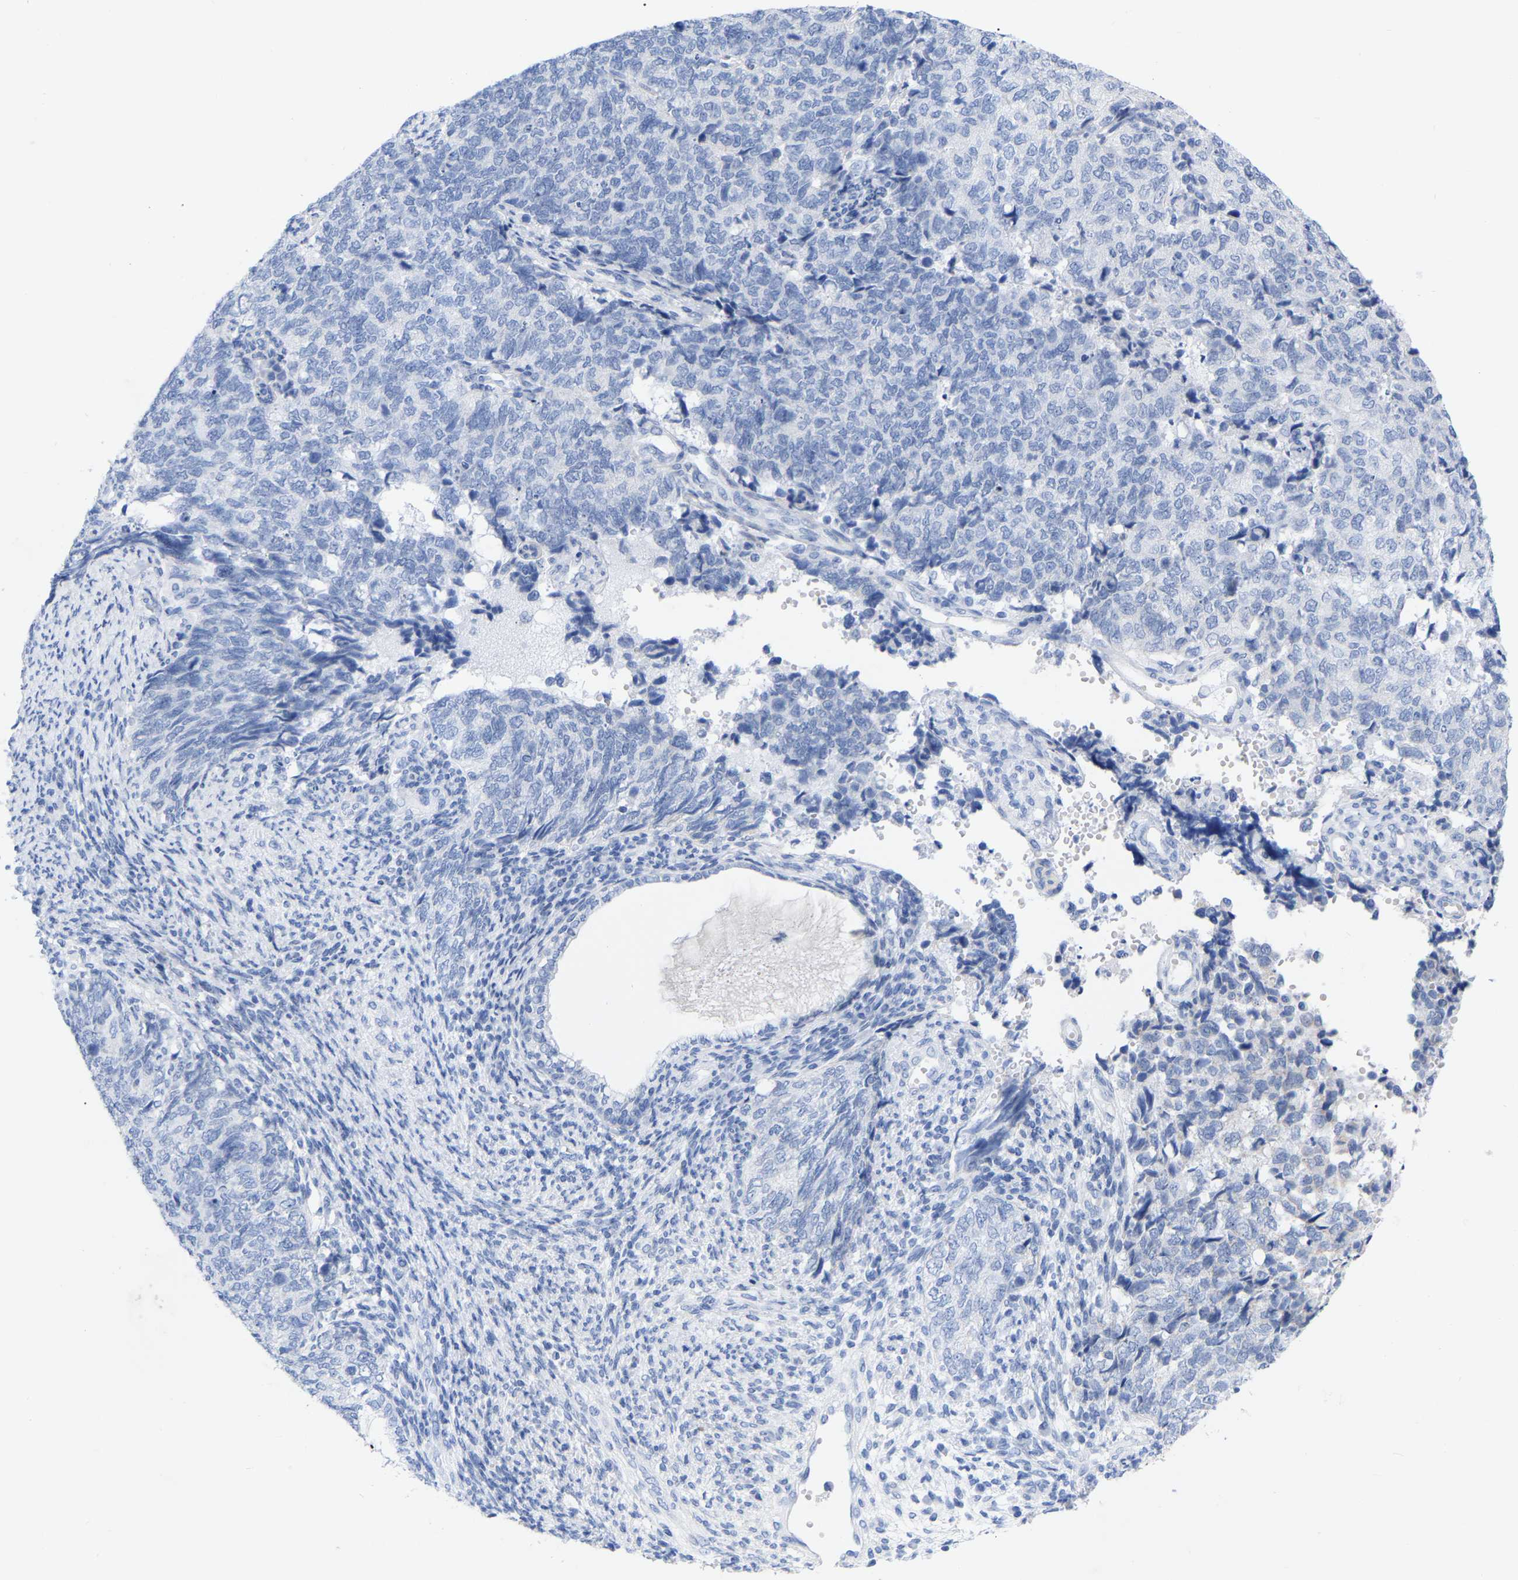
{"staining": {"intensity": "negative", "quantity": "none", "location": "none"}, "tissue": "cervical cancer", "cell_type": "Tumor cells", "image_type": "cancer", "snomed": [{"axis": "morphology", "description": "Squamous cell carcinoma, NOS"}, {"axis": "topography", "description": "Cervix"}], "caption": "Tumor cells show no significant protein staining in cervical cancer.", "gene": "ZNF629", "patient": {"sex": "female", "age": 63}}